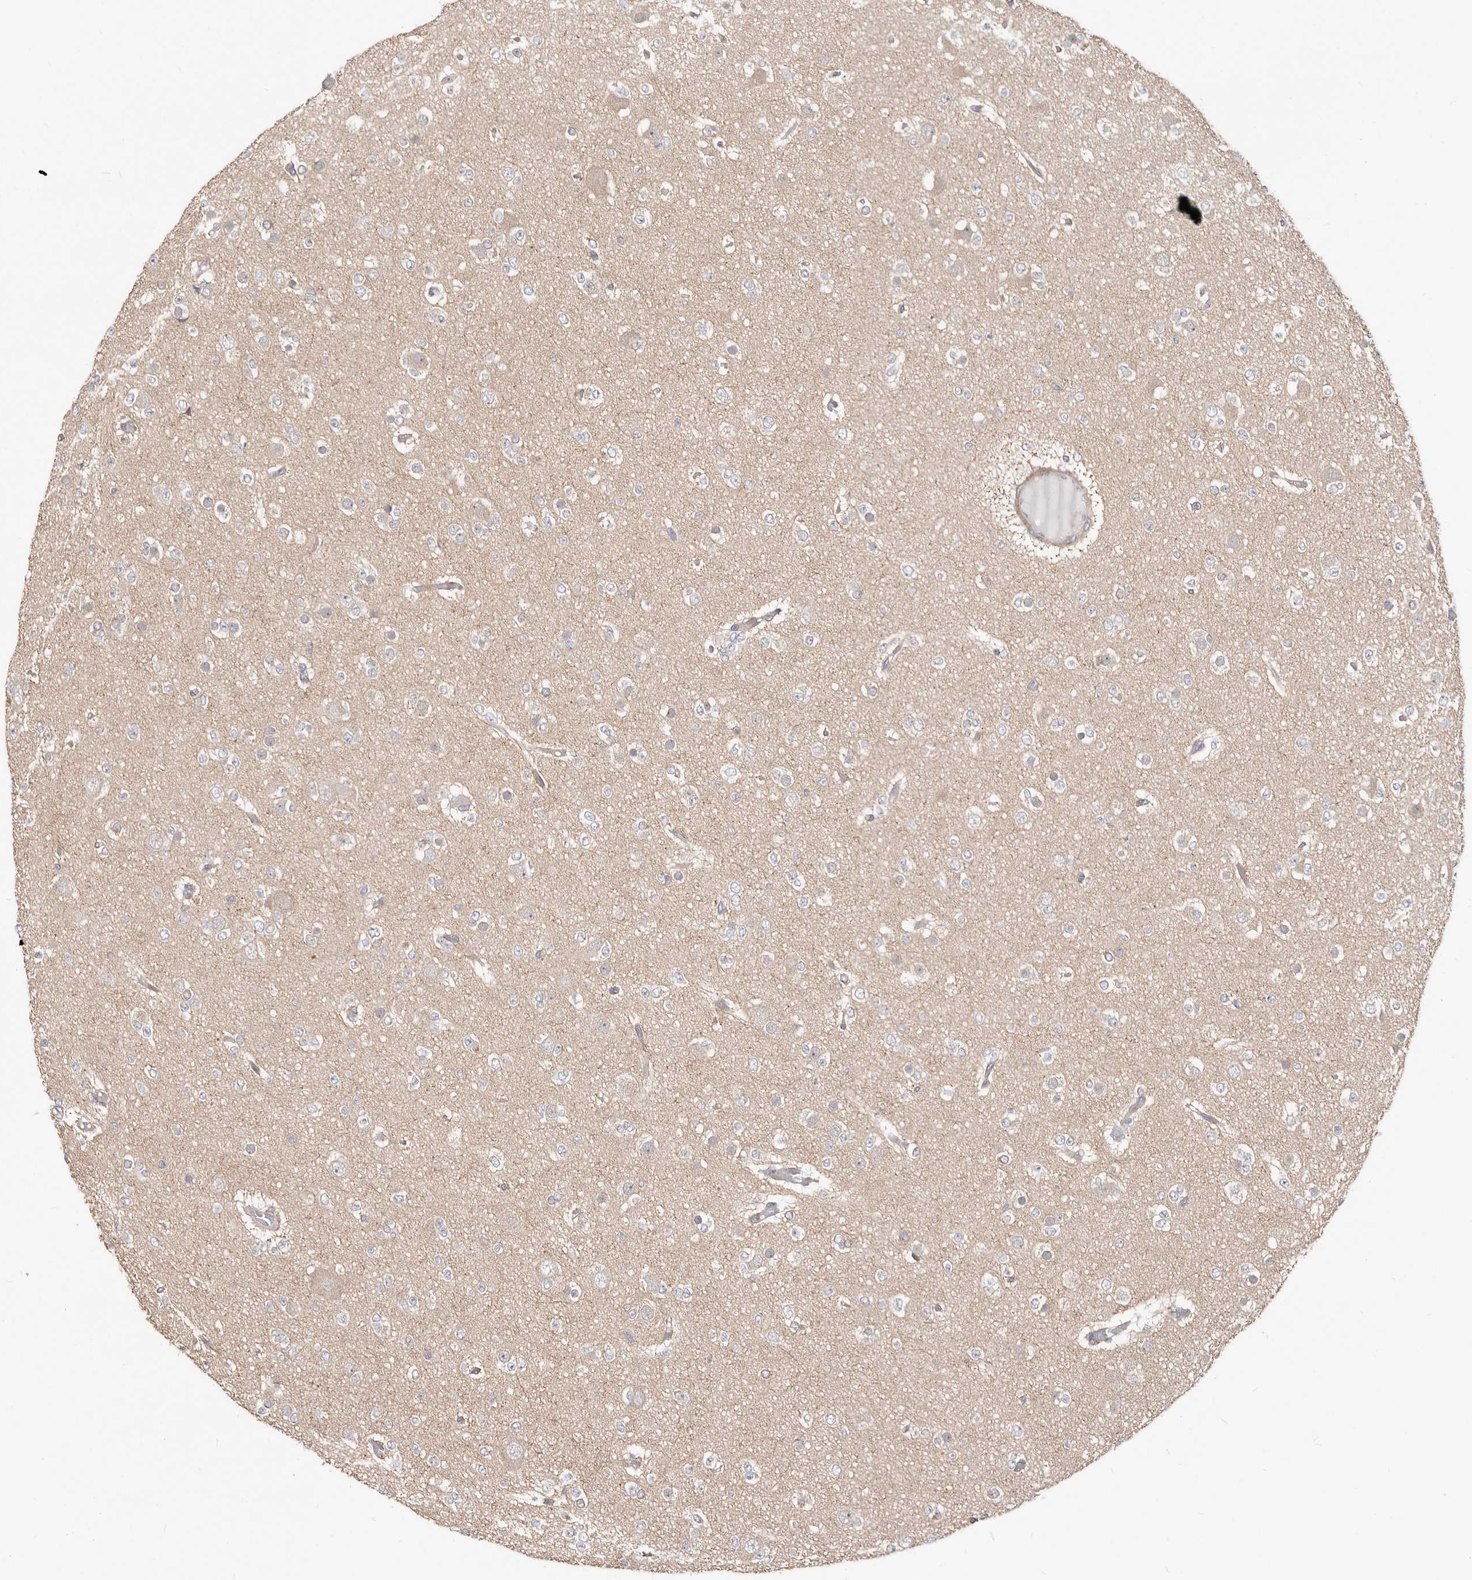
{"staining": {"intensity": "negative", "quantity": "none", "location": "none"}, "tissue": "glioma", "cell_type": "Tumor cells", "image_type": "cancer", "snomed": [{"axis": "morphology", "description": "Glioma, malignant, Low grade"}, {"axis": "topography", "description": "Brain"}], "caption": "The micrograph displays no staining of tumor cells in glioma.", "gene": "GPATCH4", "patient": {"sex": "female", "age": 22}}